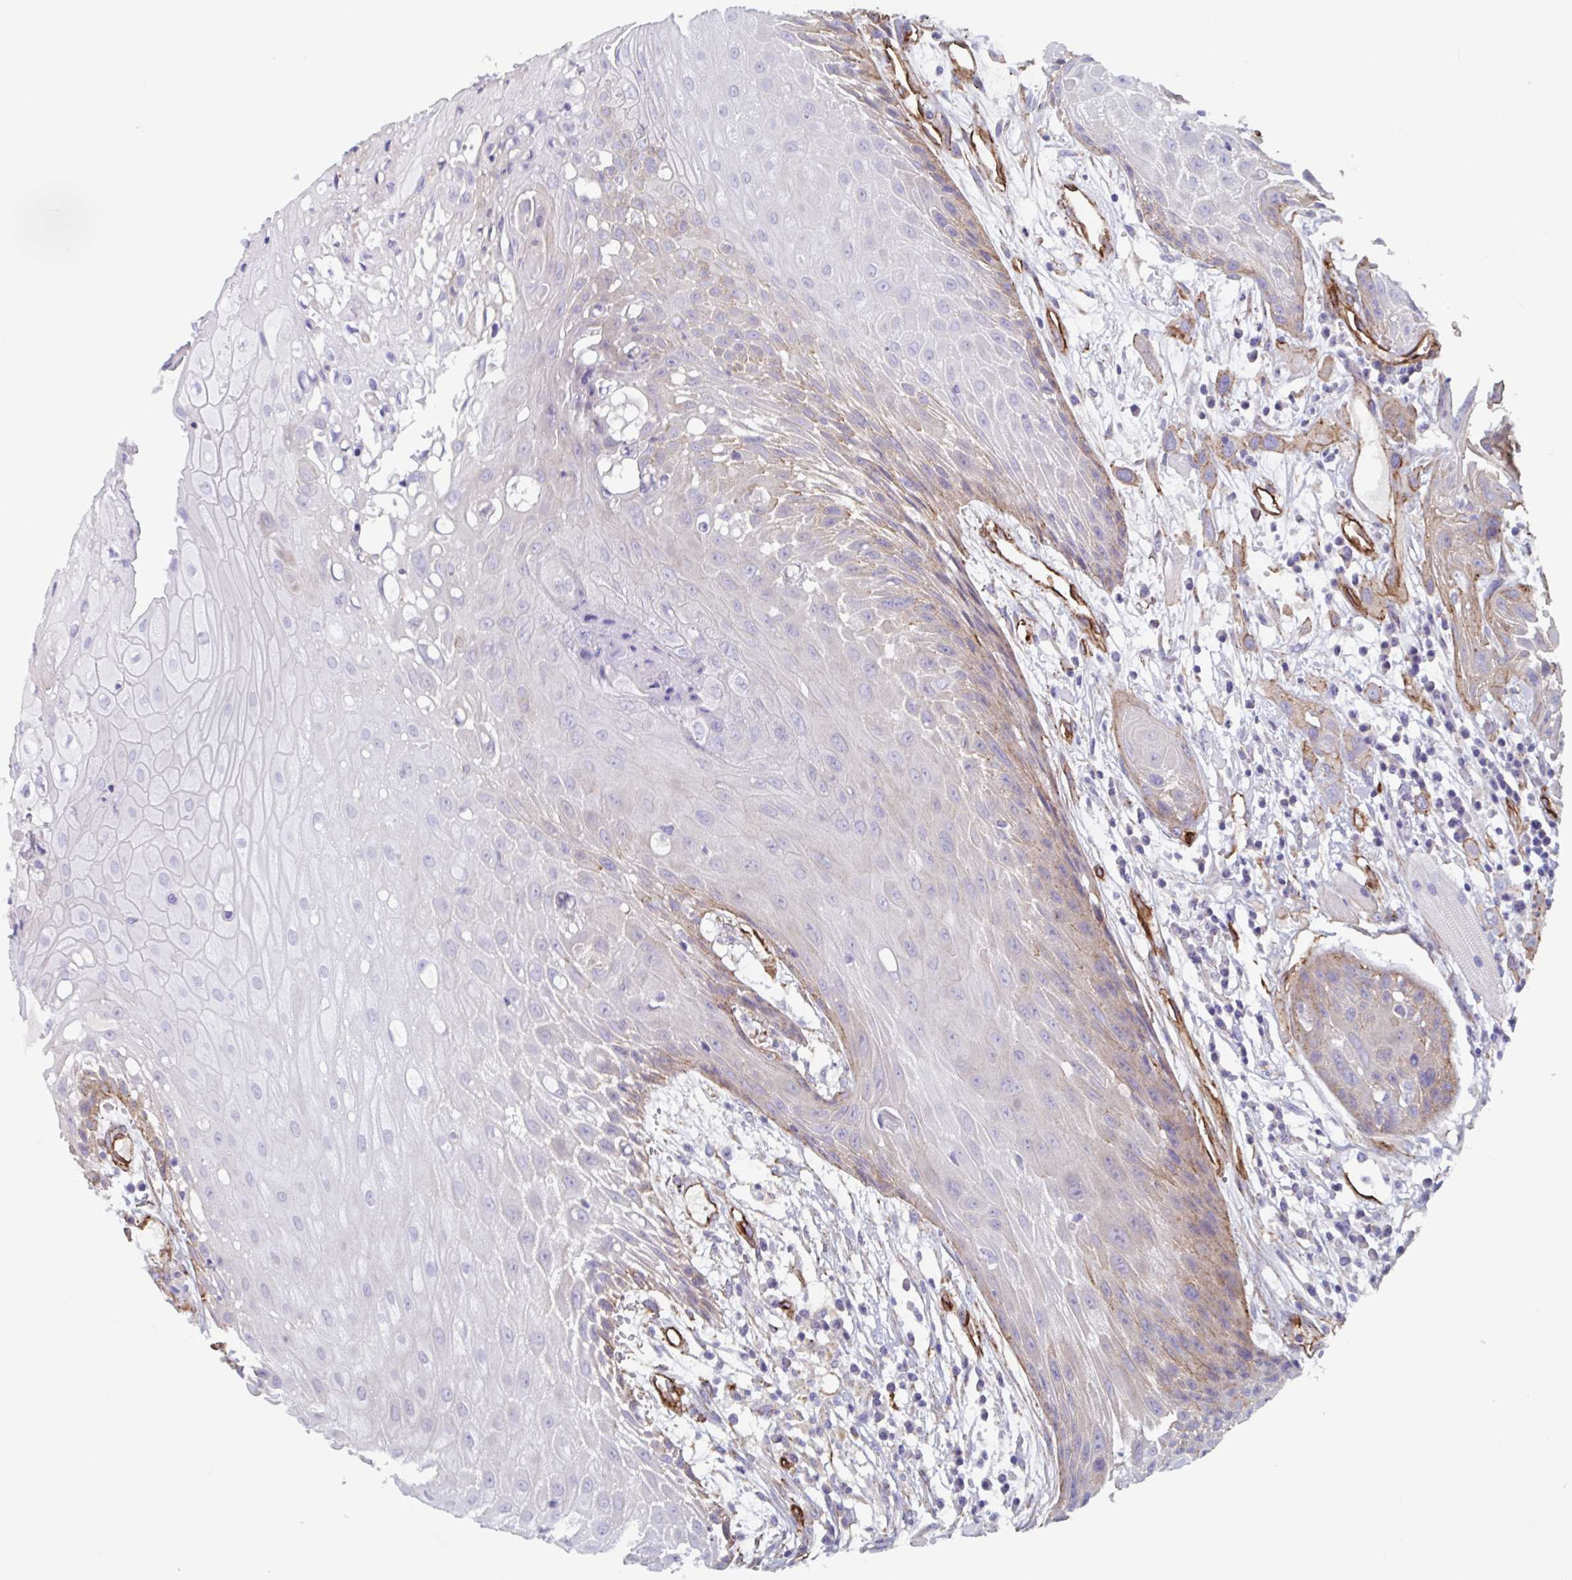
{"staining": {"intensity": "weak", "quantity": "<25%", "location": "cytoplasmic/membranous"}, "tissue": "head and neck cancer", "cell_type": "Tumor cells", "image_type": "cancer", "snomed": [{"axis": "morphology", "description": "Squamous cell carcinoma, NOS"}, {"axis": "topography", "description": "Head-Neck"}], "caption": "Tumor cells show no significant staining in head and neck cancer.", "gene": "CITED4", "patient": {"sex": "female", "age": 73}}